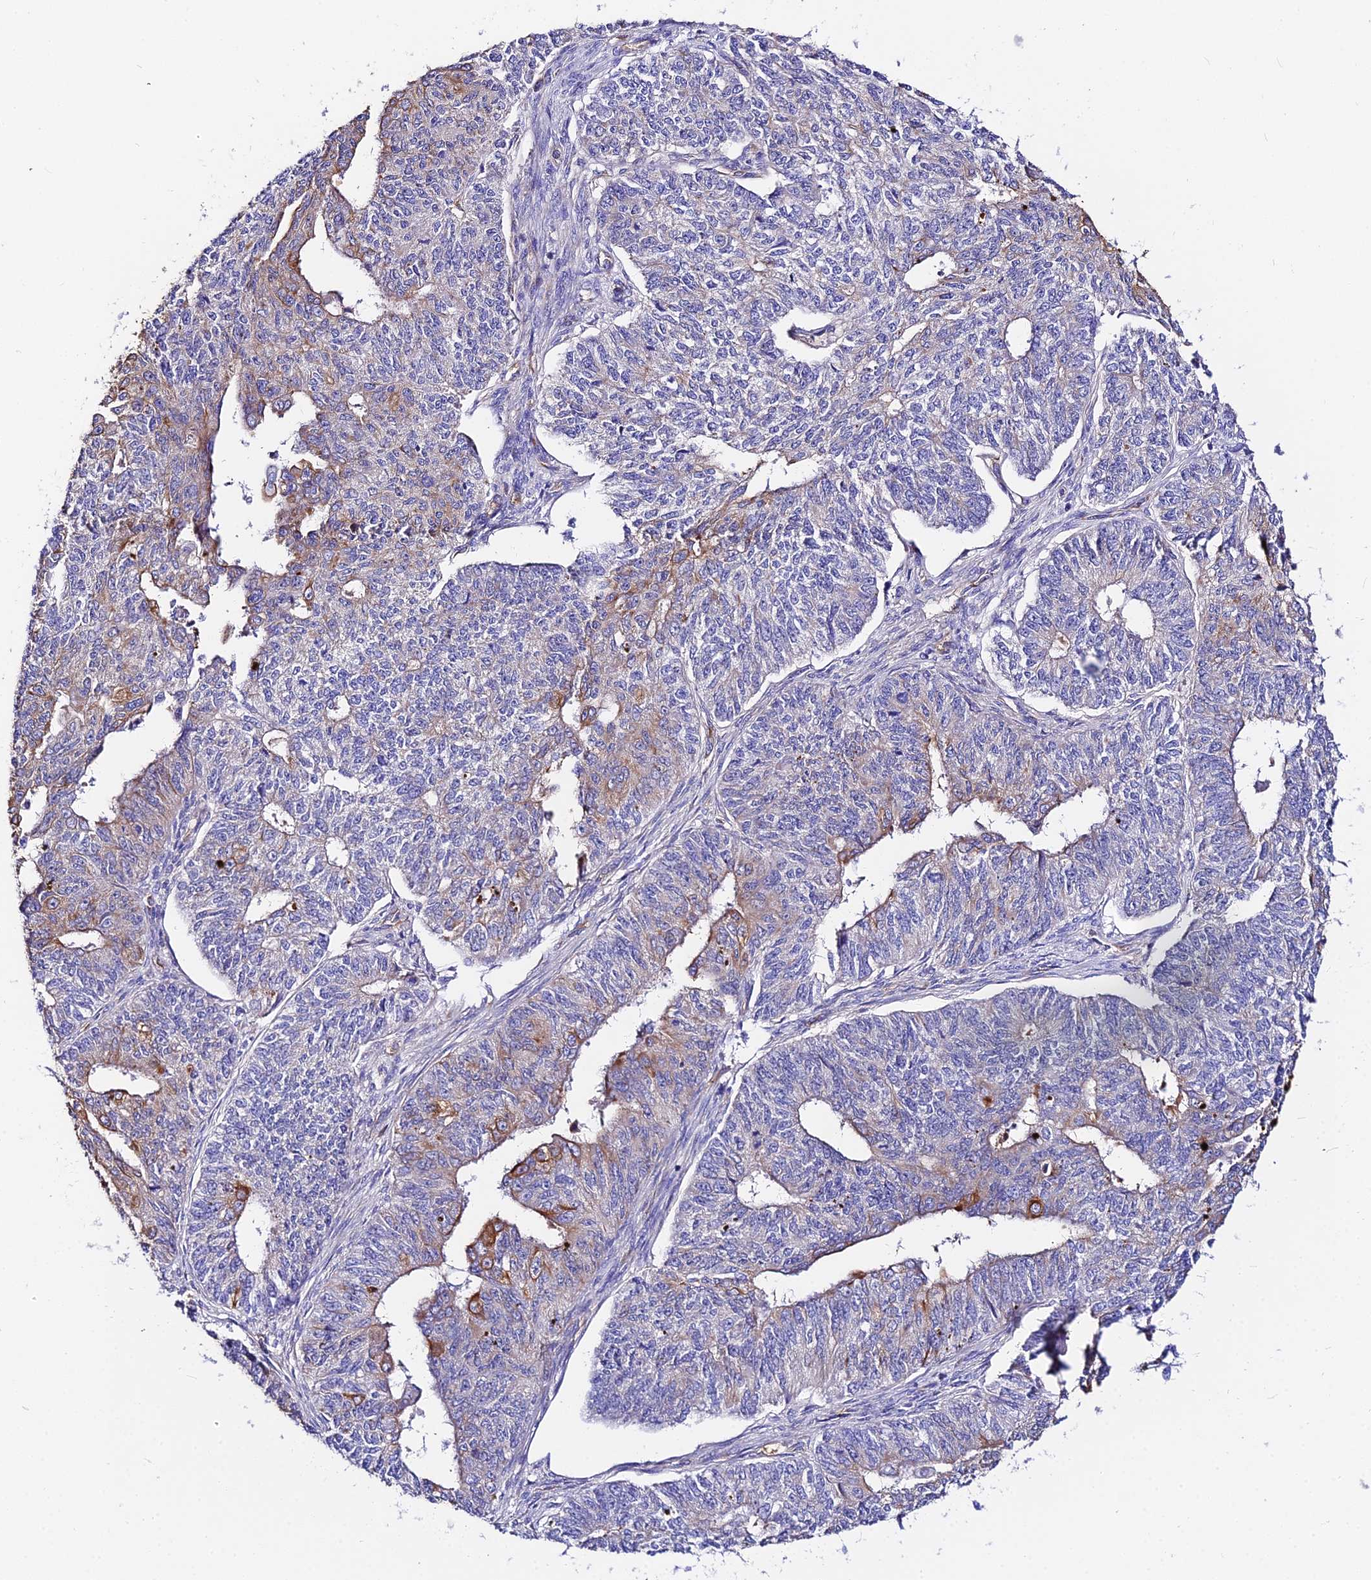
{"staining": {"intensity": "moderate", "quantity": "<25%", "location": "cytoplasmic/membranous"}, "tissue": "endometrial cancer", "cell_type": "Tumor cells", "image_type": "cancer", "snomed": [{"axis": "morphology", "description": "Adenocarcinoma, NOS"}, {"axis": "topography", "description": "Endometrium"}], "caption": "This micrograph demonstrates IHC staining of endometrial adenocarcinoma, with low moderate cytoplasmic/membranous positivity in approximately <25% of tumor cells.", "gene": "DAW1", "patient": {"sex": "female", "age": 32}}